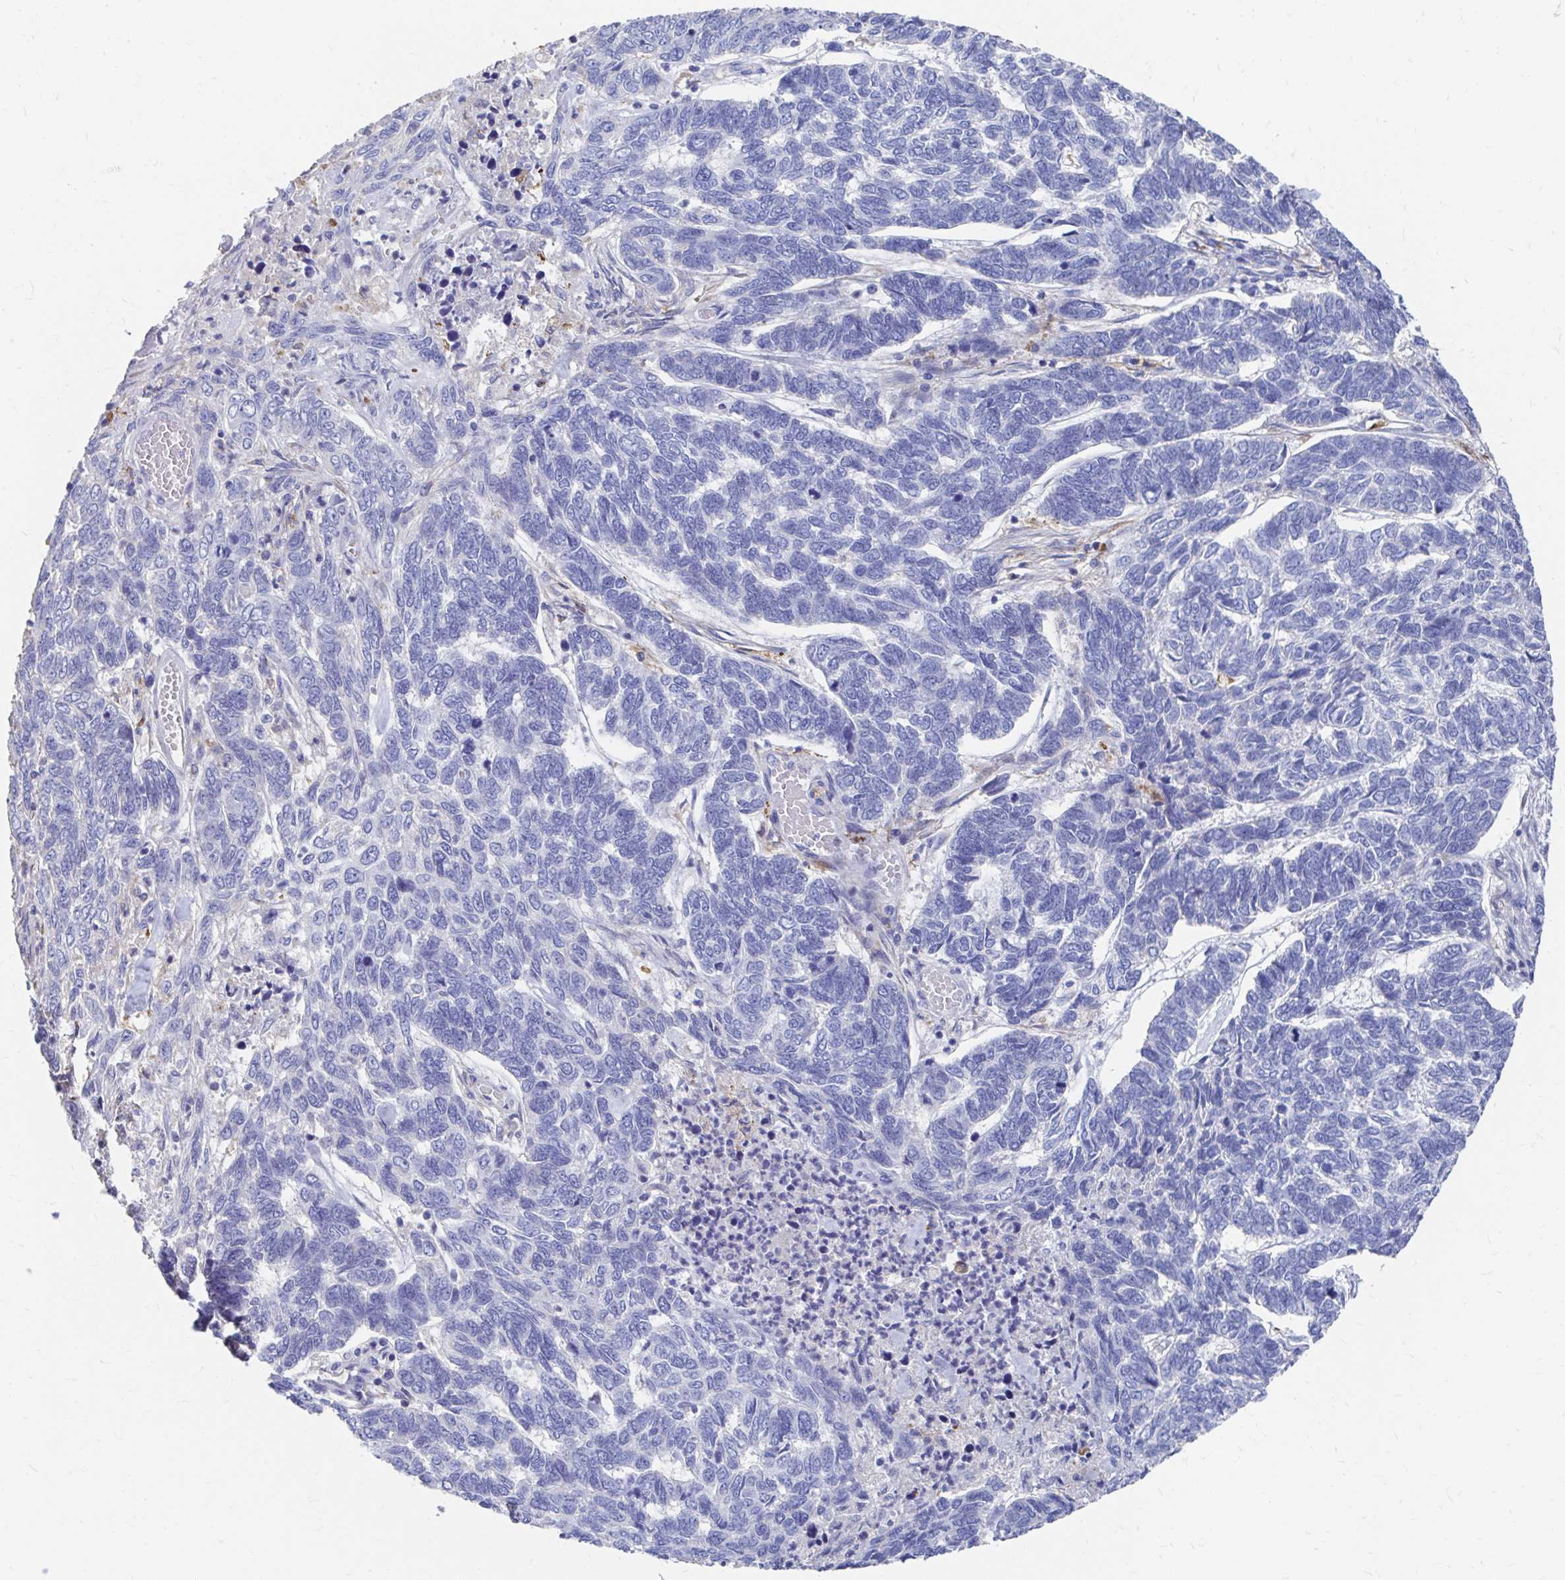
{"staining": {"intensity": "negative", "quantity": "none", "location": "none"}, "tissue": "skin cancer", "cell_type": "Tumor cells", "image_type": "cancer", "snomed": [{"axis": "morphology", "description": "Basal cell carcinoma"}, {"axis": "topography", "description": "Skin"}], "caption": "Human skin cancer stained for a protein using IHC reveals no positivity in tumor cells.", "gene": "LAMC3", "patient": {"sex": "female", "age": 65}}